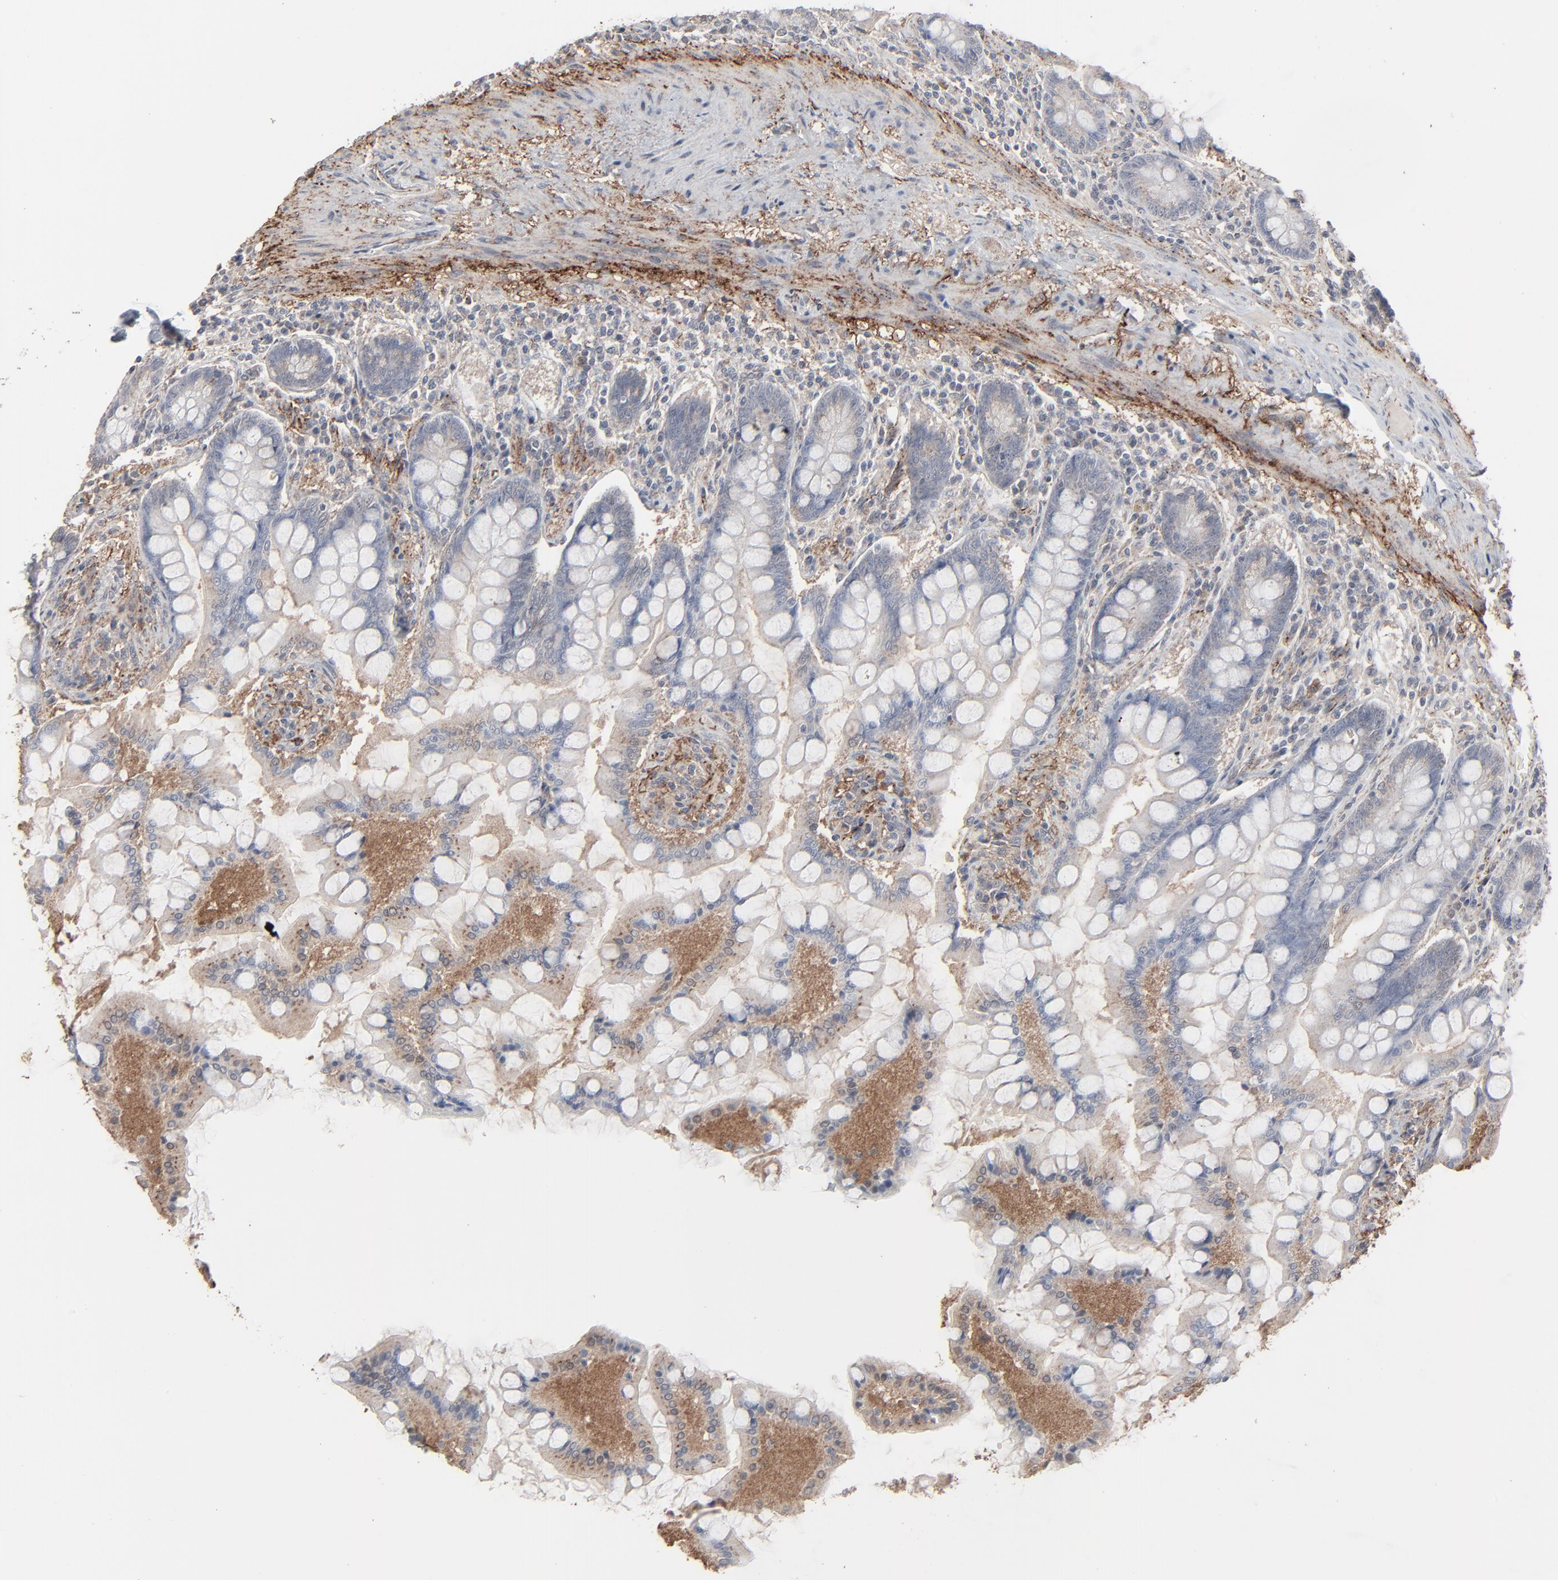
{"staining": {"intensity": "weak", "quantity": "<25%", "location": "cytoplasmic/membranous"}, "tissue": "small intestine", "cell_type": "Glandular cells", "image_type": "normal", "snomed": [{"axis": "morphology", "description": "Normal tissue, NOS"}, {"axis": "topography", "description": "Small intestine"}], "caption": "Glandular cells show no significant protein positivity in unremarkable small intestine.", "gene": "JAM3", "patient": {"sex": "male", "age": 41}}